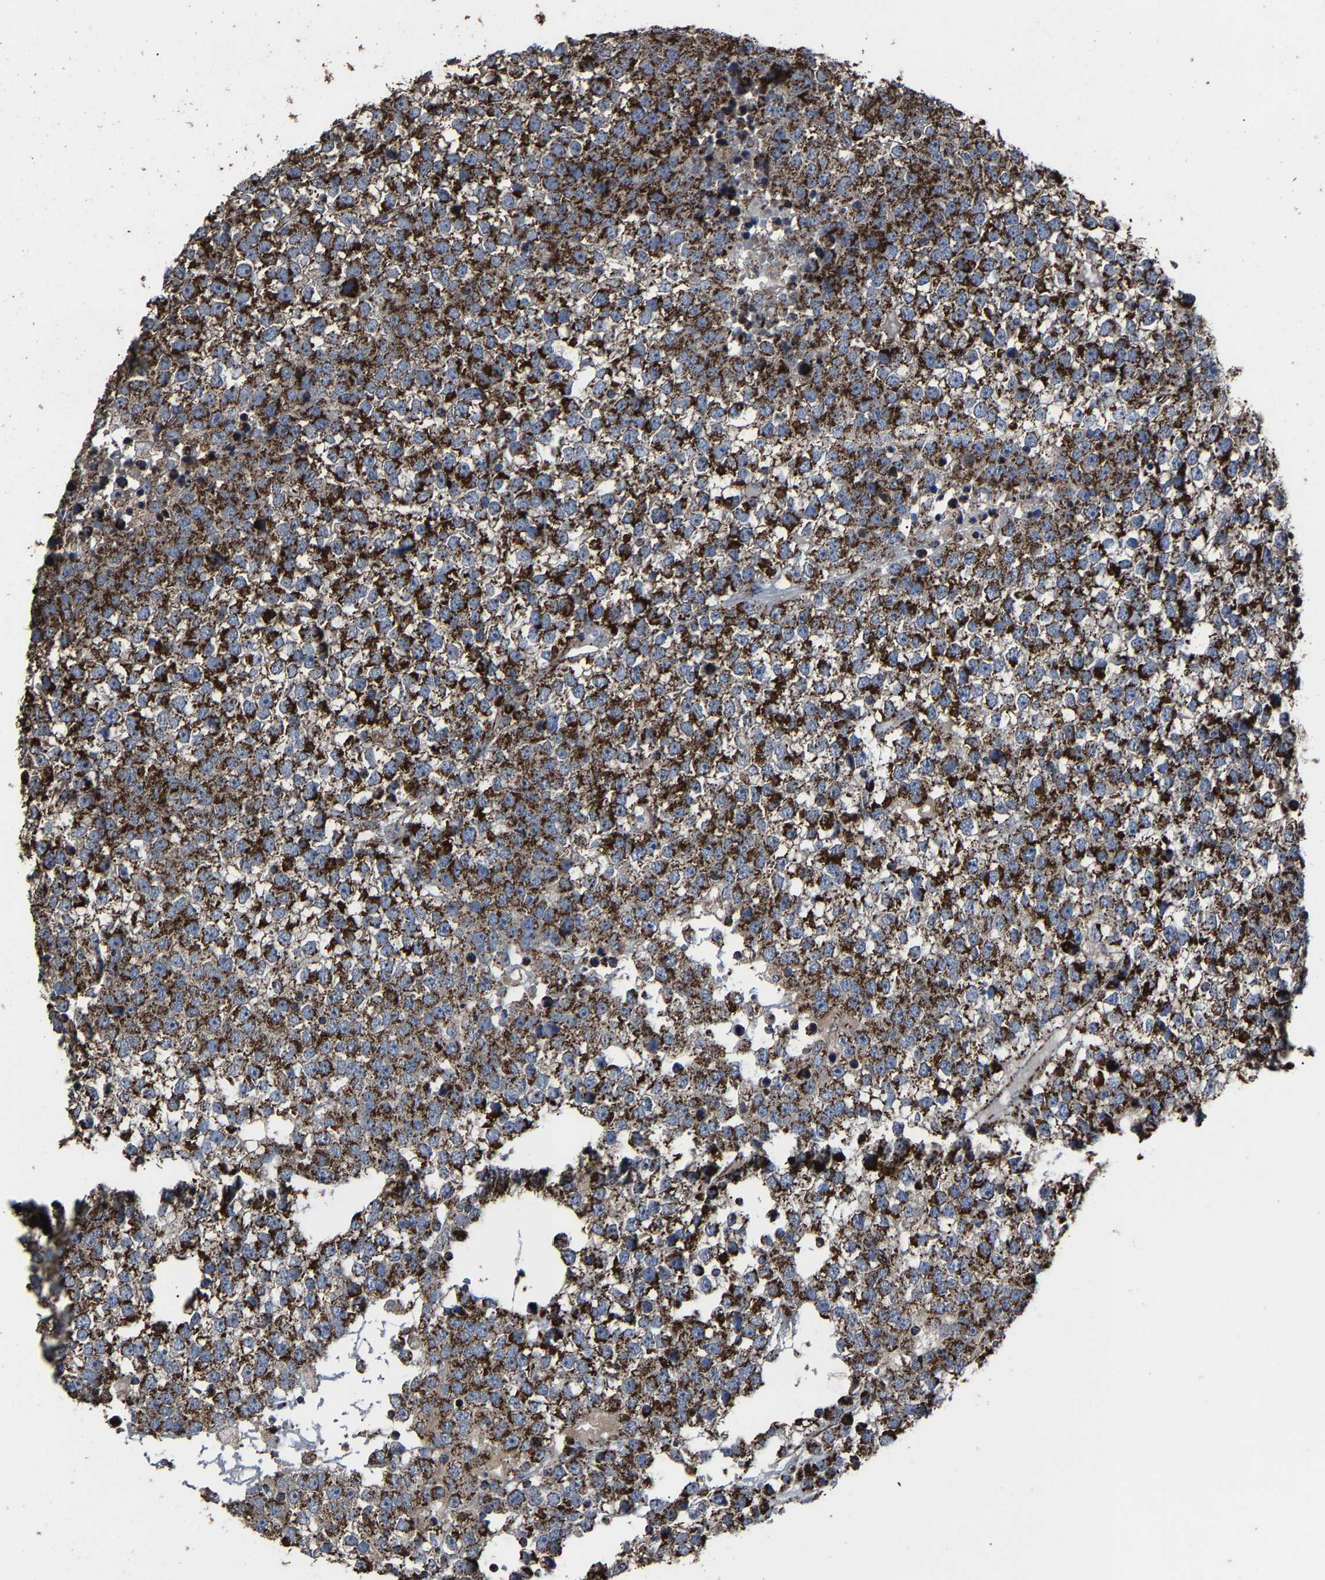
{"staining": {"intensity": "strong", "quantity": ">75%", "location": "cytoplasmic/membranous"}, "tissue": "testis cancer", "cell_type": "Tumor cells", "image_type": "cancer", "snomed": [{"axis": "morphology", "description": "Seminoma, NOS"}, {"axis": "topography", "description": "Testis"}], "caption": "Human seminoma (testis) stained with a protein marker reveals strong staining in tumor cells.", "gene": "NDUFV3", "patient": {"sex": "male", "age": 65}}